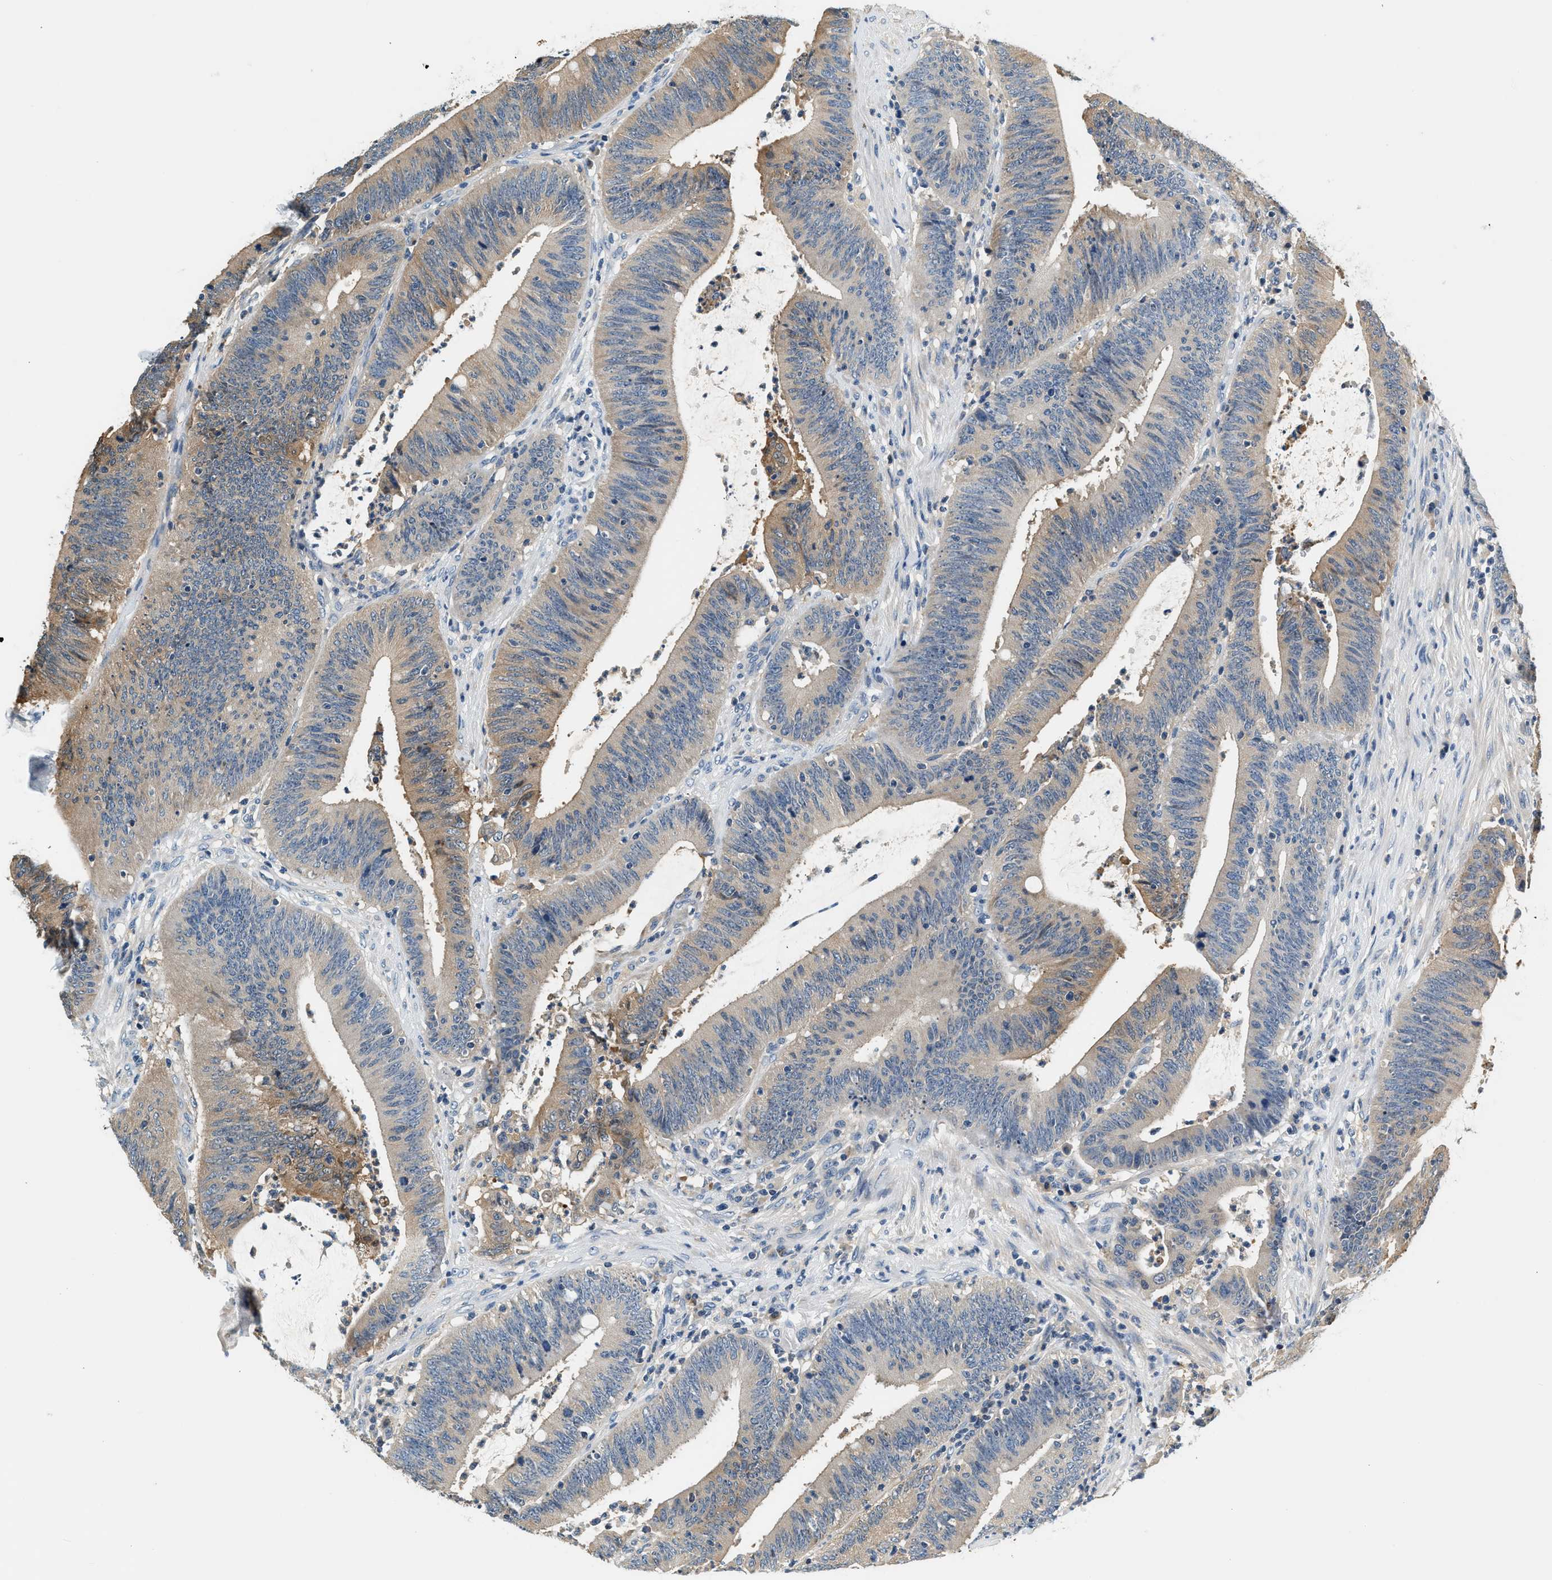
{"staining": {"intensity": "moderate", "quantity": "25%-75%", "location": "cytoplasmic/membranous"}, "tissue": "colorectal cancer", "cell_type": "Tumor cells", "image_type": "cancer", "snomed": [{"axis": "morphology", "description": "Normal tissue, NOS"}, {"axis": "morphology", "description": "Adenocarcinoma, NOS"}, {"axis": "topography", "description": "Rectum"}], "caption": "A brown stain shows moderate cytoplasmic/membranous staining of a protein in colorectal cancer (adenocarcinoma) tumor cells. The protein is shown in brown color, while the nuclei are stained blue.", "gene": "SLC35E1", "patient": {"sex": "female", "age": 66}}